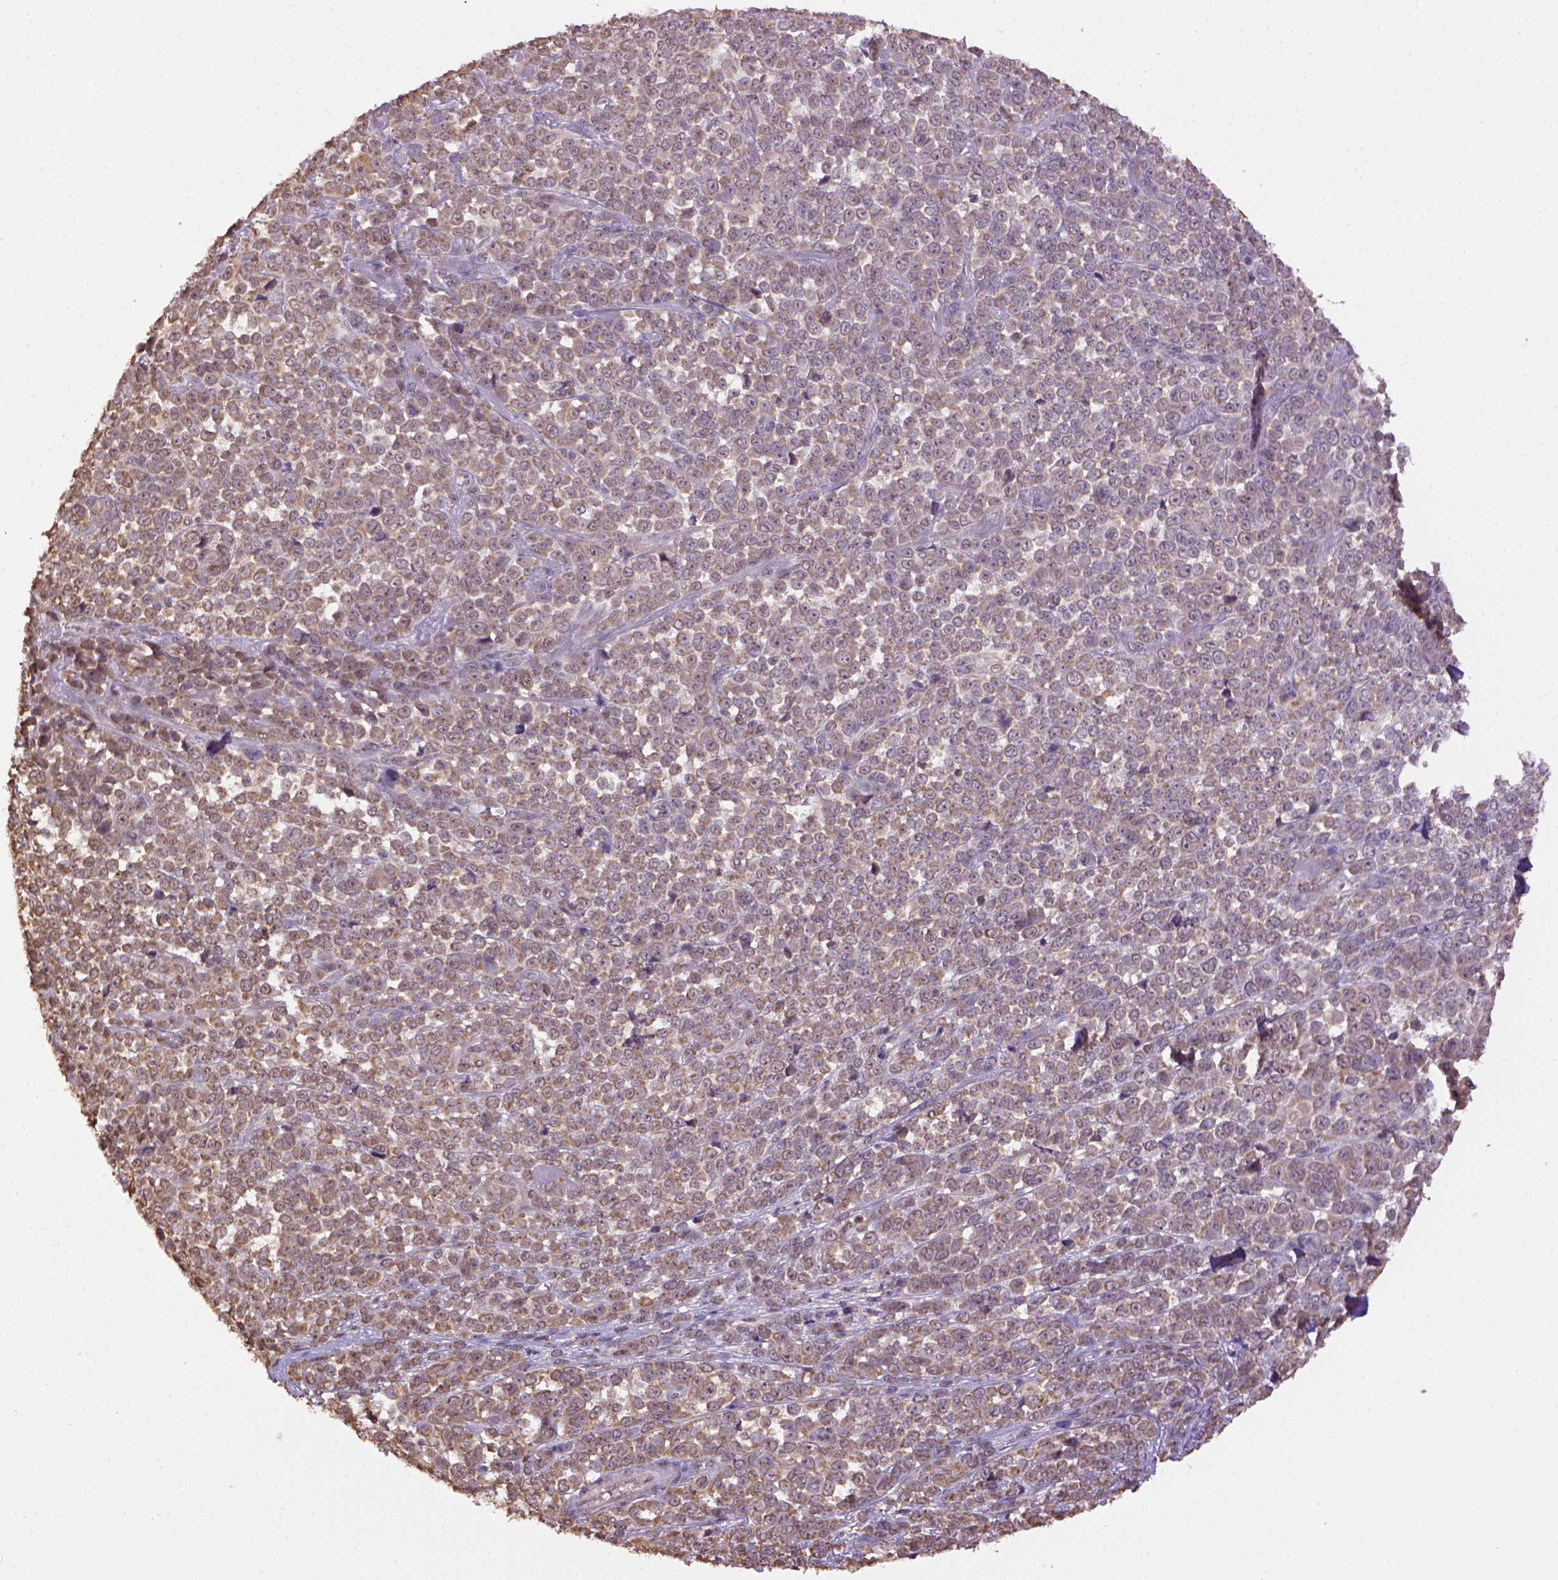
{"staining": {"intensity": "weak", "quantity": "25%-75%", "location": "cytoplasmic/membranous"}, "tissue": "melanoma", "cell_type": "Tumor cells", "image_type": "cancer", "snomed": [{"axis": "morphology", "description": "Malignant melanoma, NOS"}, {"axis": "topography", "description": "Skin"}], "caption": "Brown immunohistochemical staining in malignant melanoma demonstrates weak cytoplasmic/membranous positivity in about 25%-75% of tumor cells. The protein is stained brown, and the nuclei are stained in blue (DAB IHC with brightfield microscopy, high magnification).", "gene": "WDR17", "patient": {"sex": "female", "age": 95}}